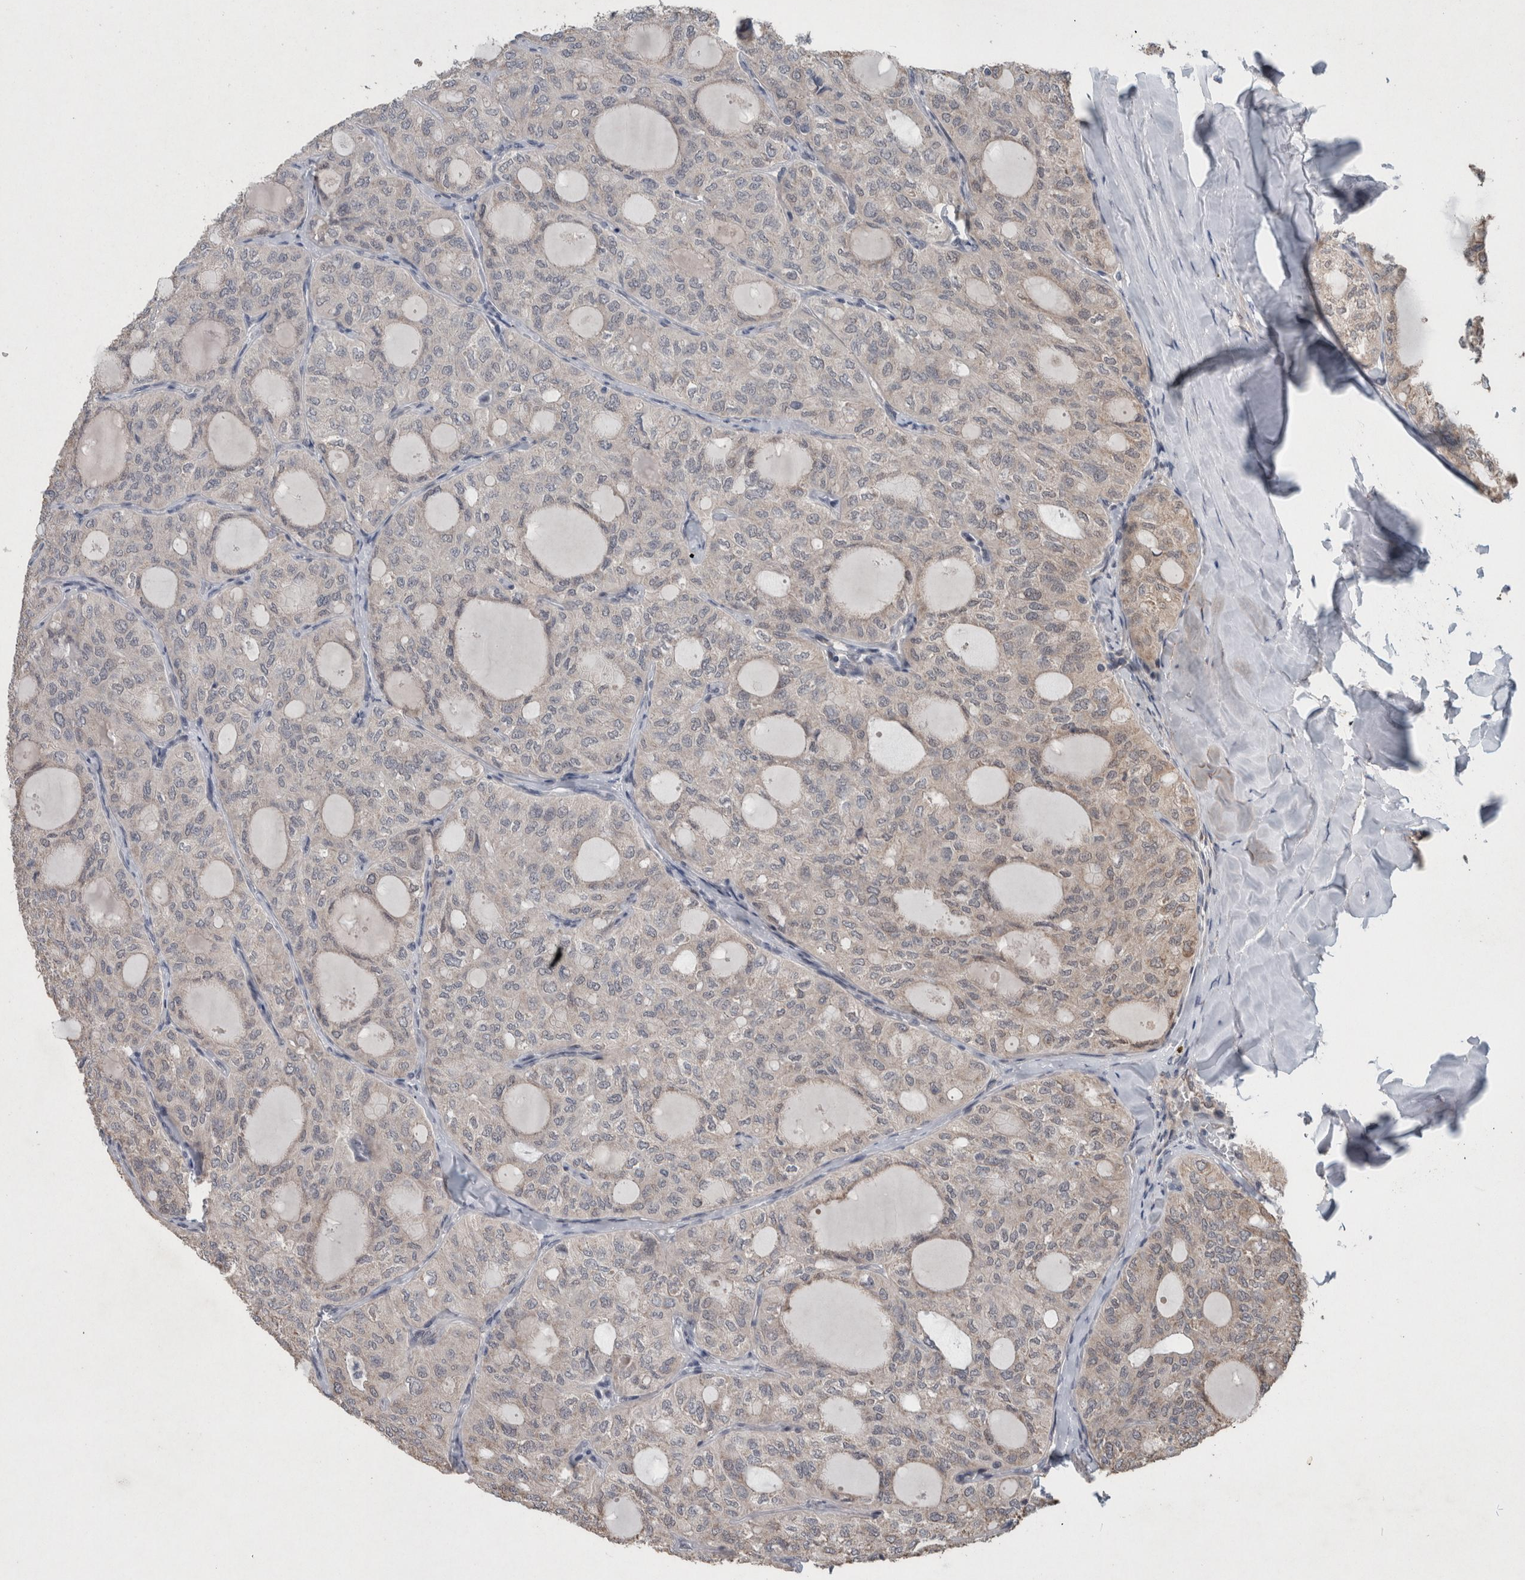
{"staining": {"intensity": "negative", "quantity": "none", "location": "none"}, "tissue": "thyroid cancer", "cell_type": "Tumor cells", "image_type": "cancer", "snomed": [{"axis": "morphology", "description": "Follicular adenoma carcinoma, NOS"}, {"axis": "topography", "description": "Thyroid gland"}], "caption": "DAB (3,3'-diaminobenzidine) immunohistochemical staining of human thyroid cancer (follicular adenoma carcinoma) demonstrates no significant expression in tumor cells.", "gene": "GIMAP6", "patient": {"sex": "male", "age": 75}}